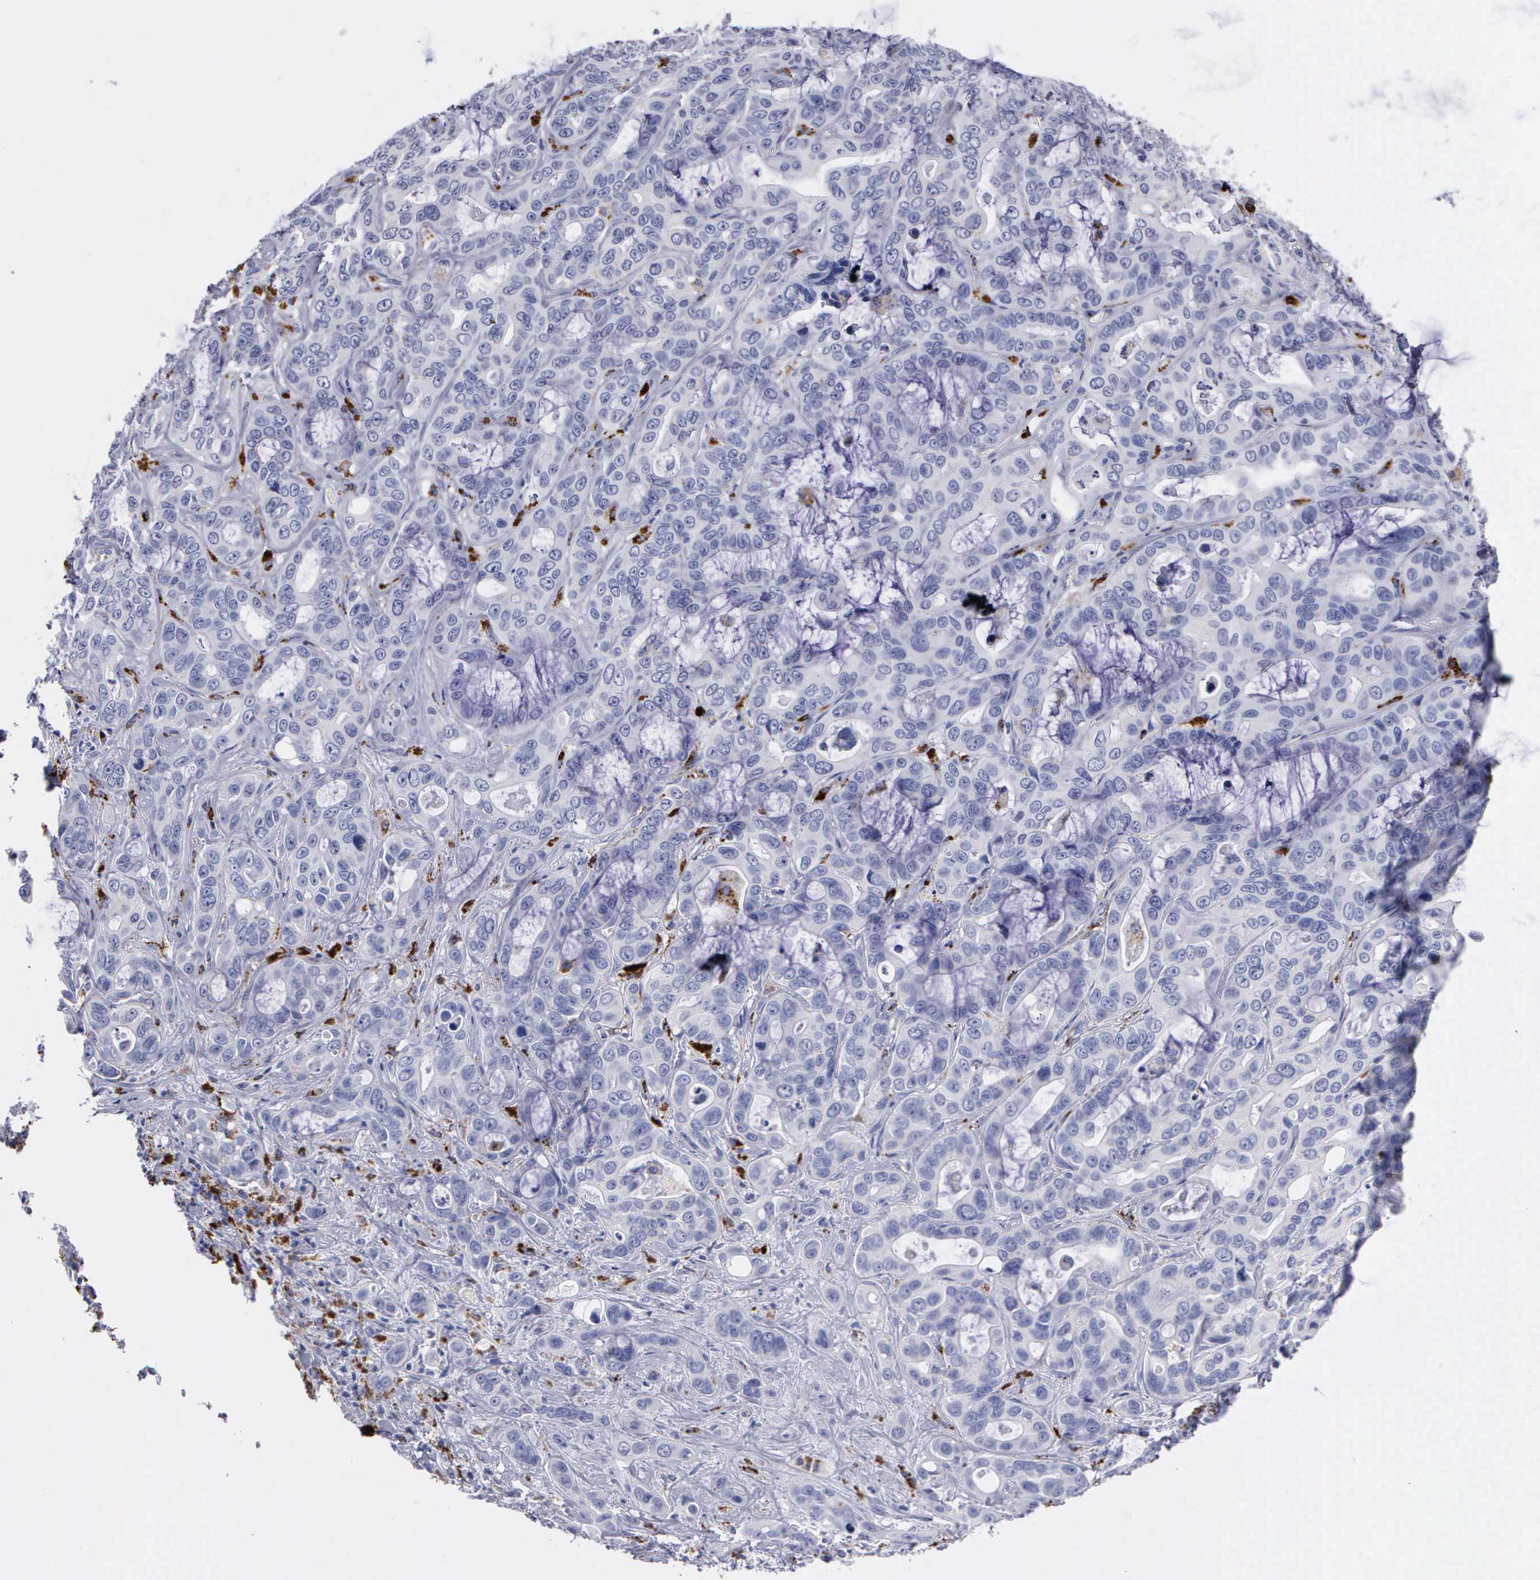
{"staining": {"intensity": "strong", "quantity": "<25%", "location": "cytoplasmic/membranous"}, "tissue": "liver cancer", "cell_type": "Tumor cells", "image_type": "cancer", "snomed": [{"axis": "morphology", "description": "Cholangiocarcinoma"}, {"axis": "topography", "description": "Liver"}], "caption": "Brown immunohistochemical staining in liver cholangiocarcinoma exhibits strong cytoplasmic/membranous positivity in about <25% of tumor cells.", "gene": "CTSL", "patient": {"sex": "female", "age": 79}}